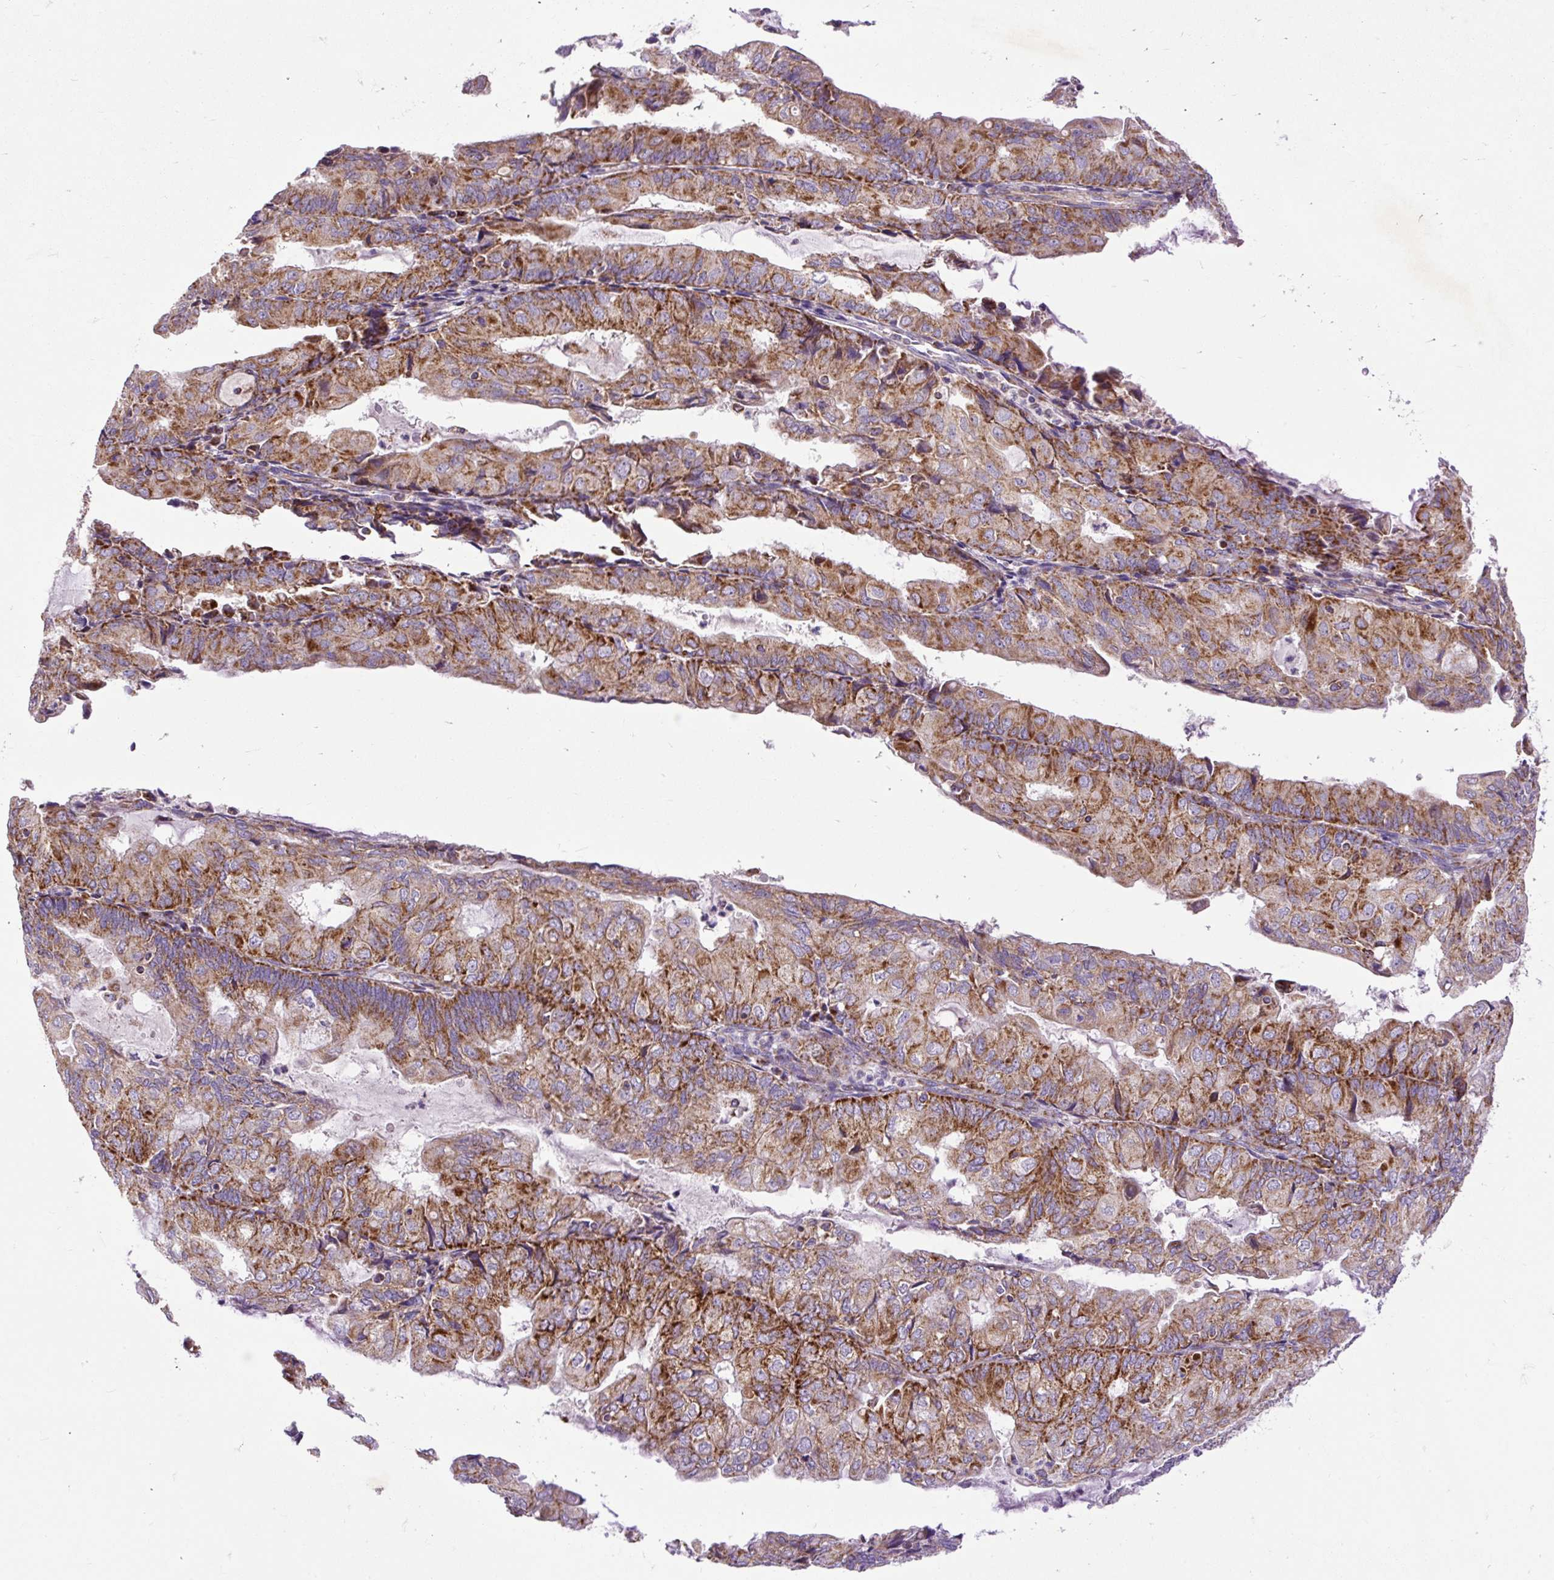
{"staining": {"intensity": "strong", "quantity": ">75%", "location": "cytoplasmic/membranous"}, "tissue": "endometrial cancer", "cell_type": "Tumor cells", "image_type": "cancer", "snomed": [{"axis": "morphology", "description": "Adenocarcinoma, NOS"}, {"axis": "topography", "description": "Endometrium"}], "caption": "Endometrial cancer tissue exhibits strong cytoplasmic/membranous positivity in about >75% of tumor cells, visualized by immunohistochemistry.", "gene": "TOMM40", "patient": {"sex": "female", "age": 81}}